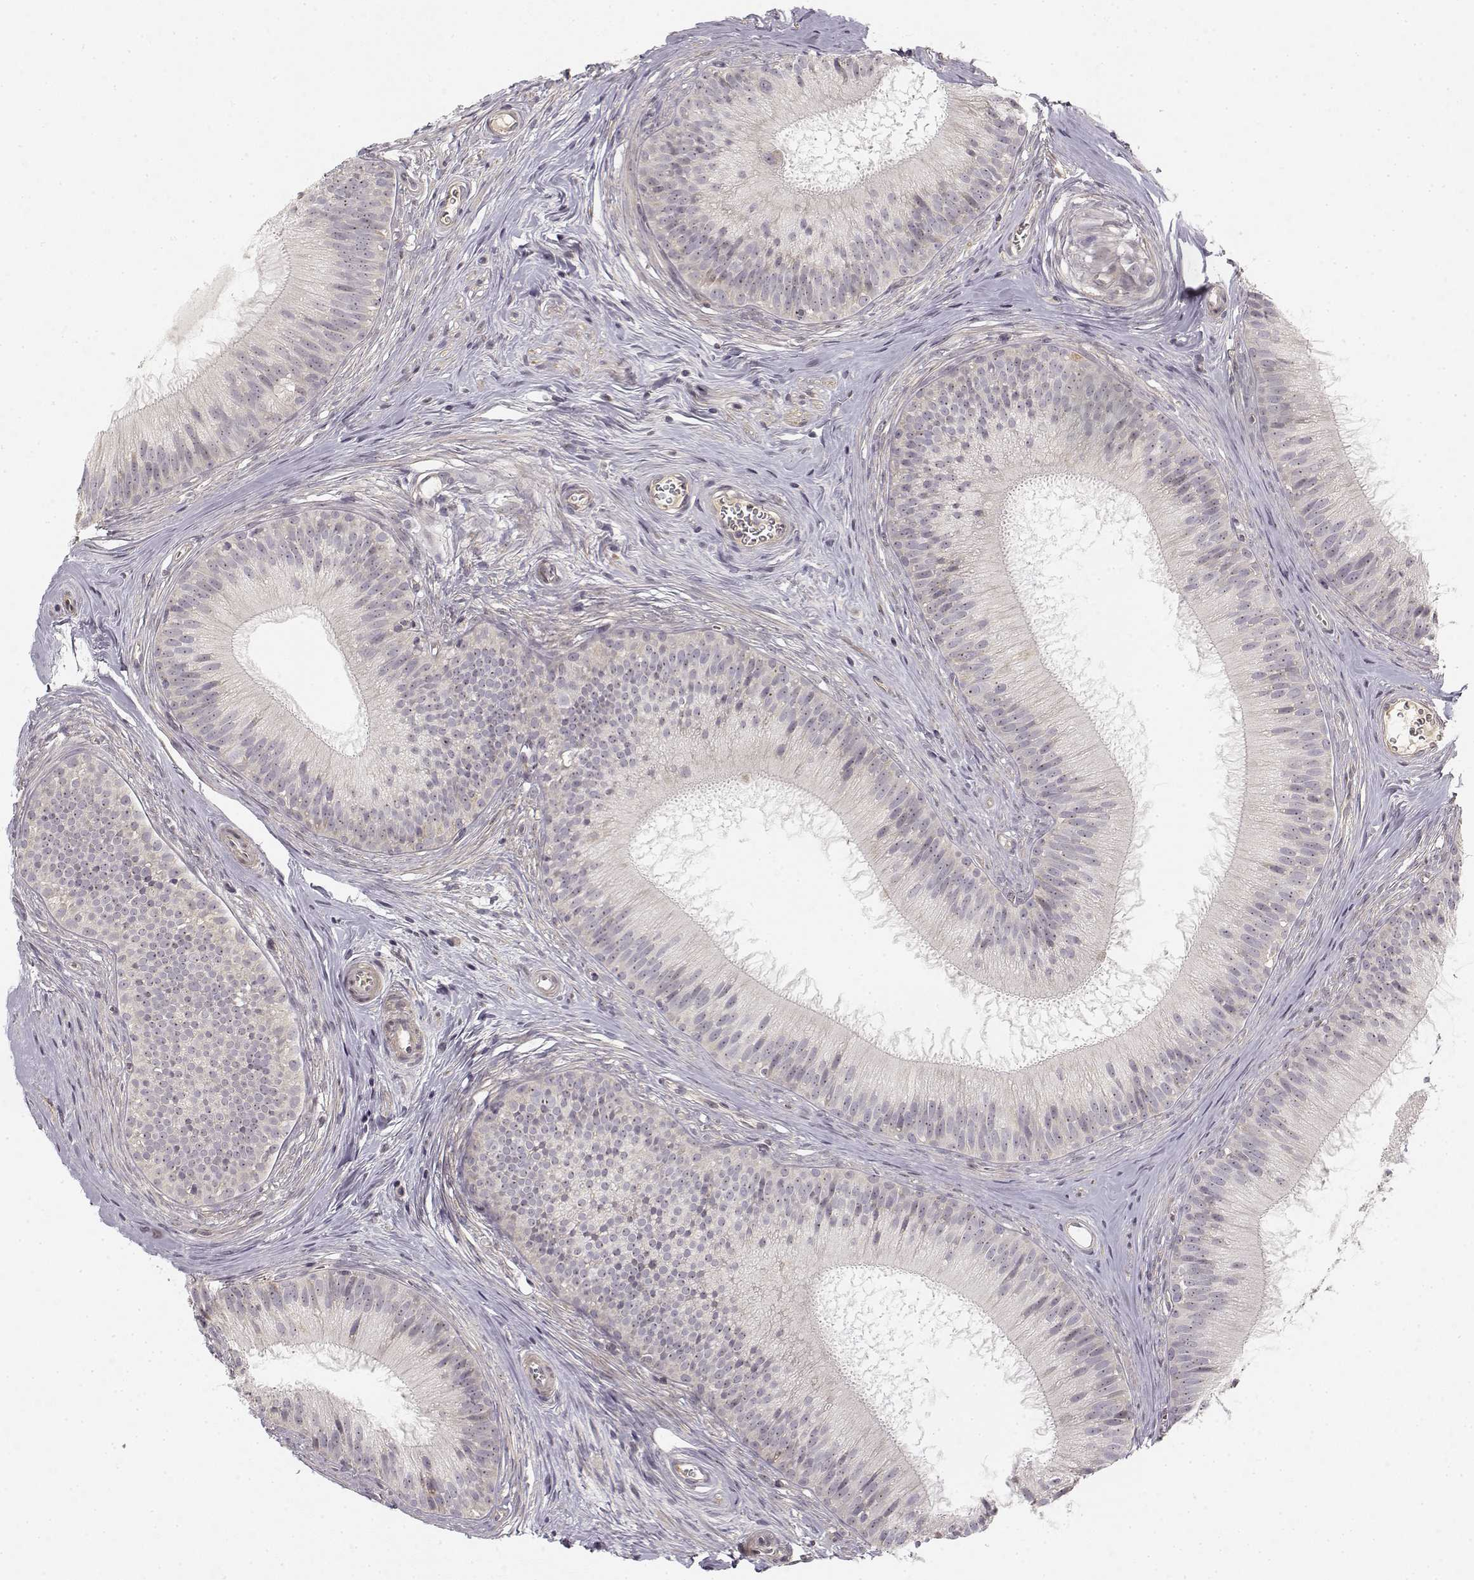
{"staining": {"intensity": "weak", "quantity": "25%-75%", "location": "nuclear"}, "tissue": "epididymis", "cell_type": "Glandular cells", "image_type": "normal", "snomed": [{"axis": "morphology", "description": "Normal tissue, NOS"}, {"axis": "topography", "description": "Epididymis"}], "caption": "Weak nuclear expression is identified in about 25%-75% of glandular cells in normal epididymis.", "gene": "MED12L", "patient": {"sex": "male", "age": 24}}